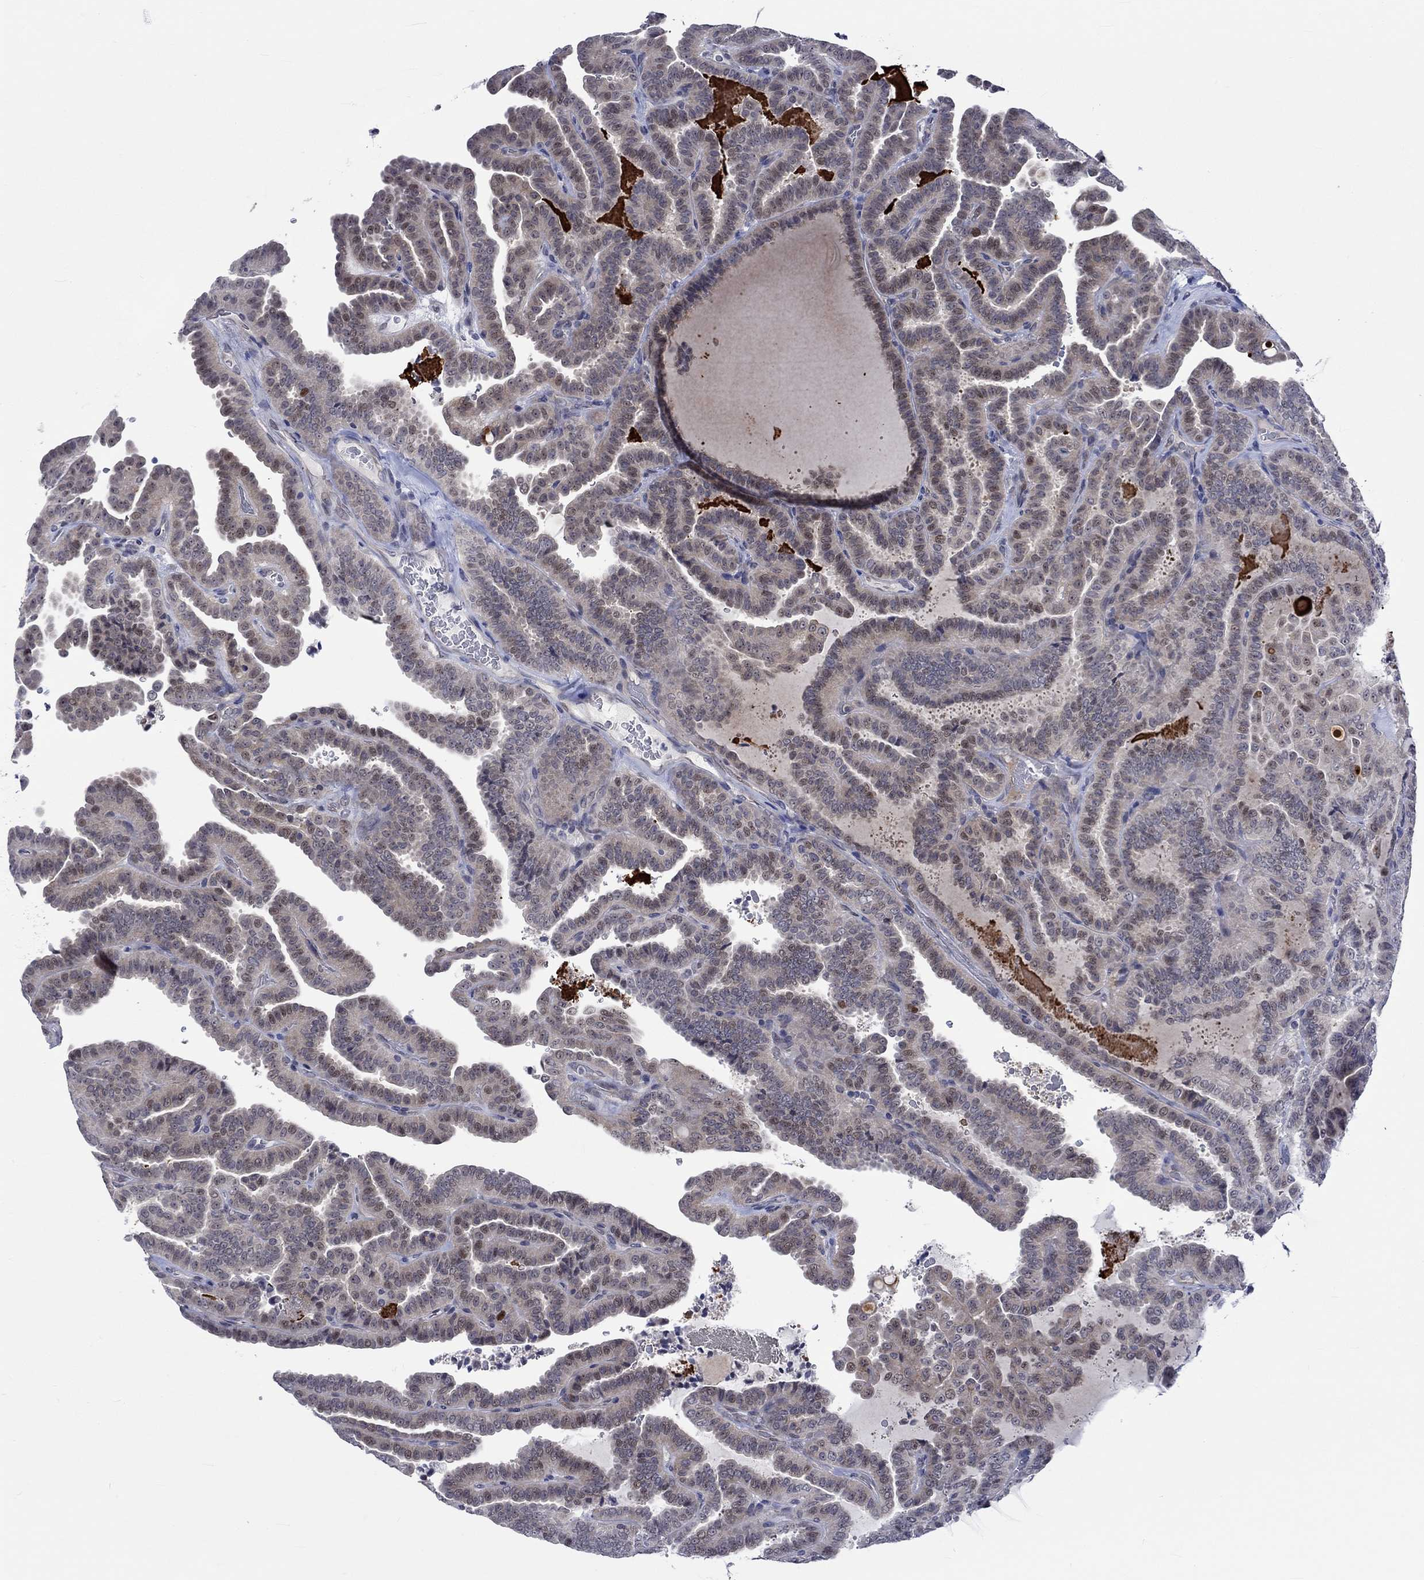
{"staining": {"intensity": "moderate", "quantity": "<25%", "location": "nuclear"}, "tissue": "thyroid cancer", "cell_type": "Tumor cells", "image_type": "cancer", "snomed": [{"axis": "morphology", "description": "Papillary adenocarcinoma, NOS"}, {"axis": "topography", "description": "Thyroid gland"}], "caption": "Immunohistochemistry of human papillary adenocarcinoma (thyroid) reveals low levels of moderate nuclear positivity in approximately <25% of tumor cells.", "gene": "E2F8", "patient": {"sex": "female", "age": 39}}